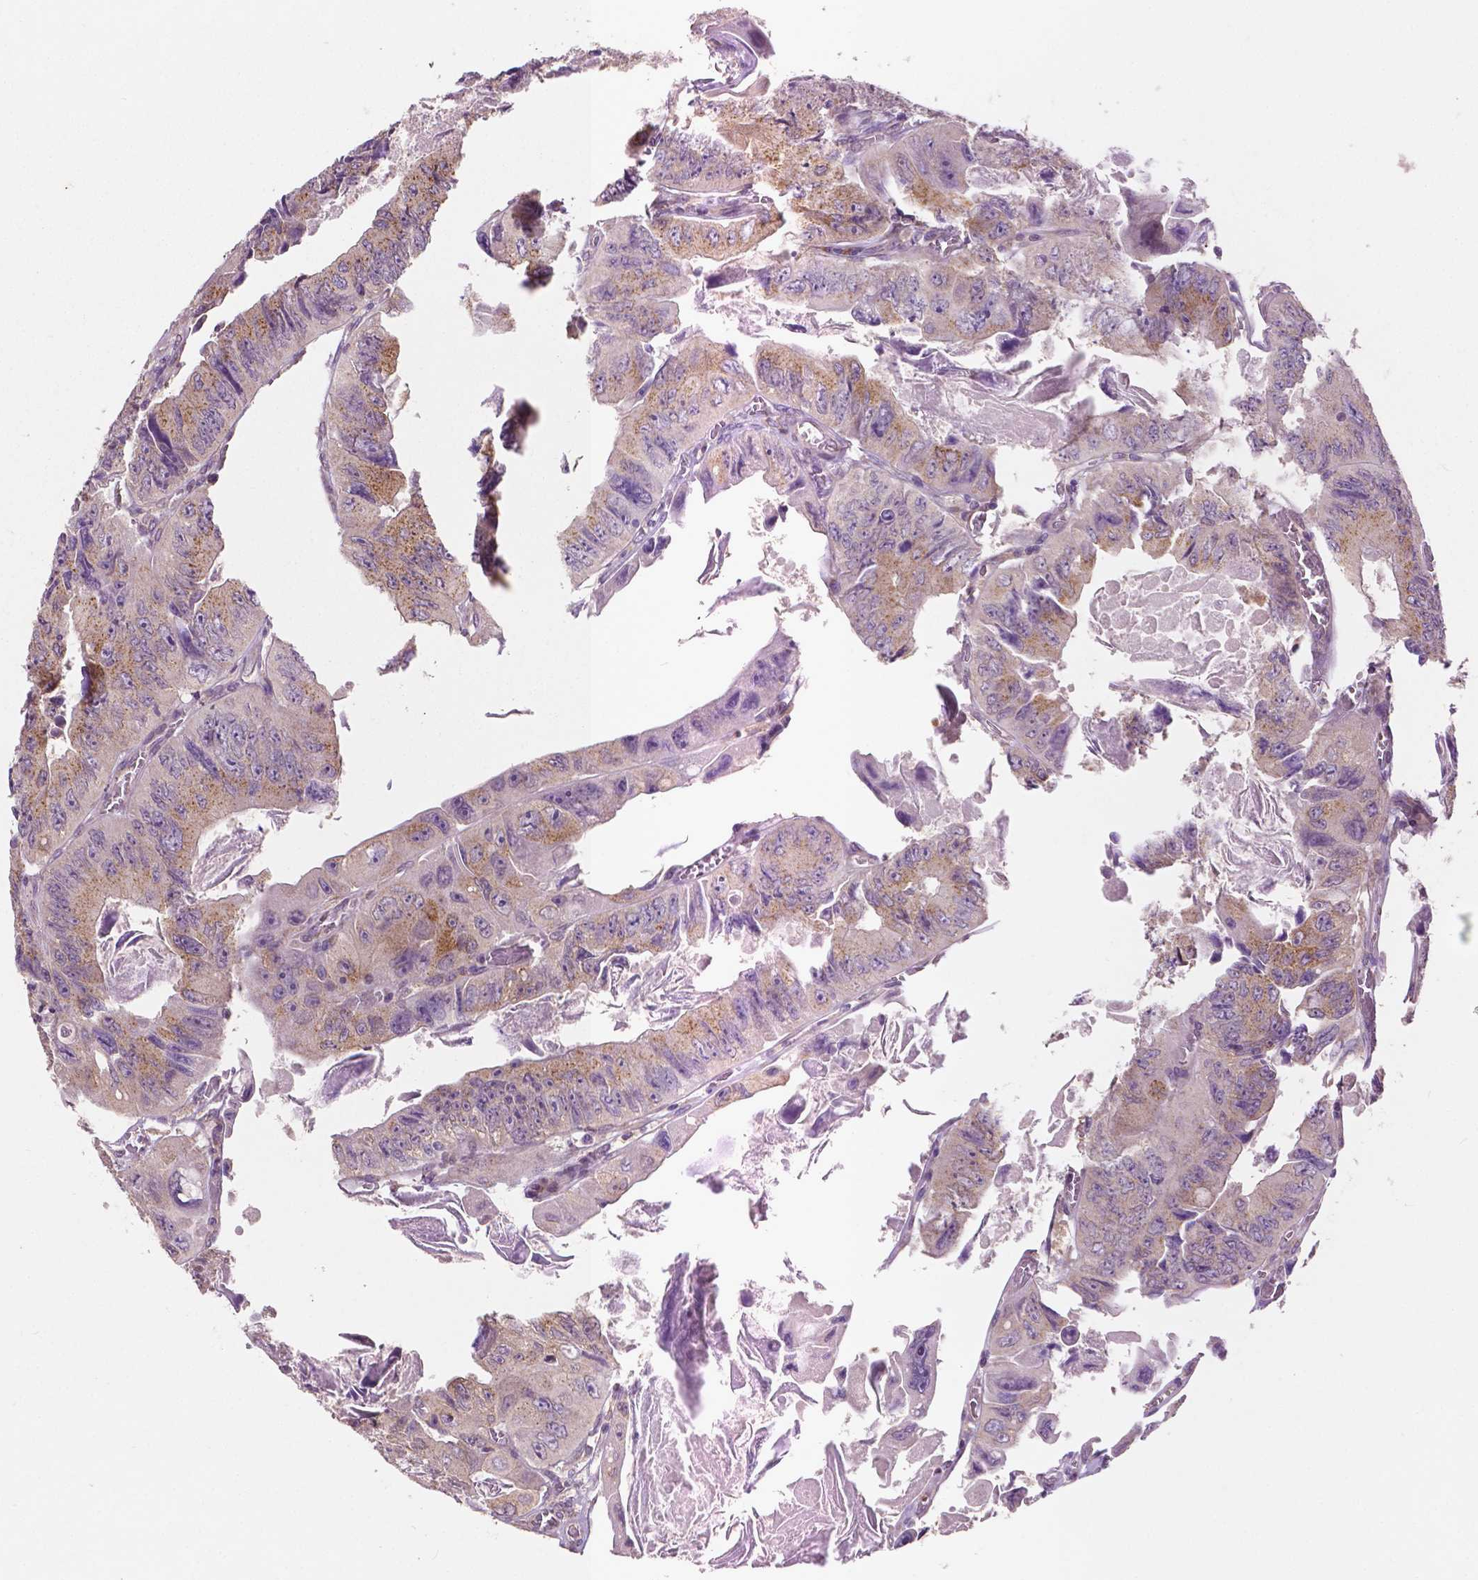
{"staining": {"intensity": "moderate", "quantity": ">75%", "location": "cytoplasmic/membranous"}, "tissue": "colorectal cancer", "cell_type": "Tumor cells", "image_type": "cancer", "snomed": [{"axis": "morphology", "description": "Adenocarcinoma, NOS"}, {"axis": "topography", "description": "Colon"}], "caption": "A micrograph showing moderate cytoplasmic/membranous staining in approximately >75% of tumor cells in colorectal cancer (adenocarcinoma), as visualized by brown immunohistochemical staining.", "gene": "EBAG9", "patient": {"sex": "female", "age": 84}}